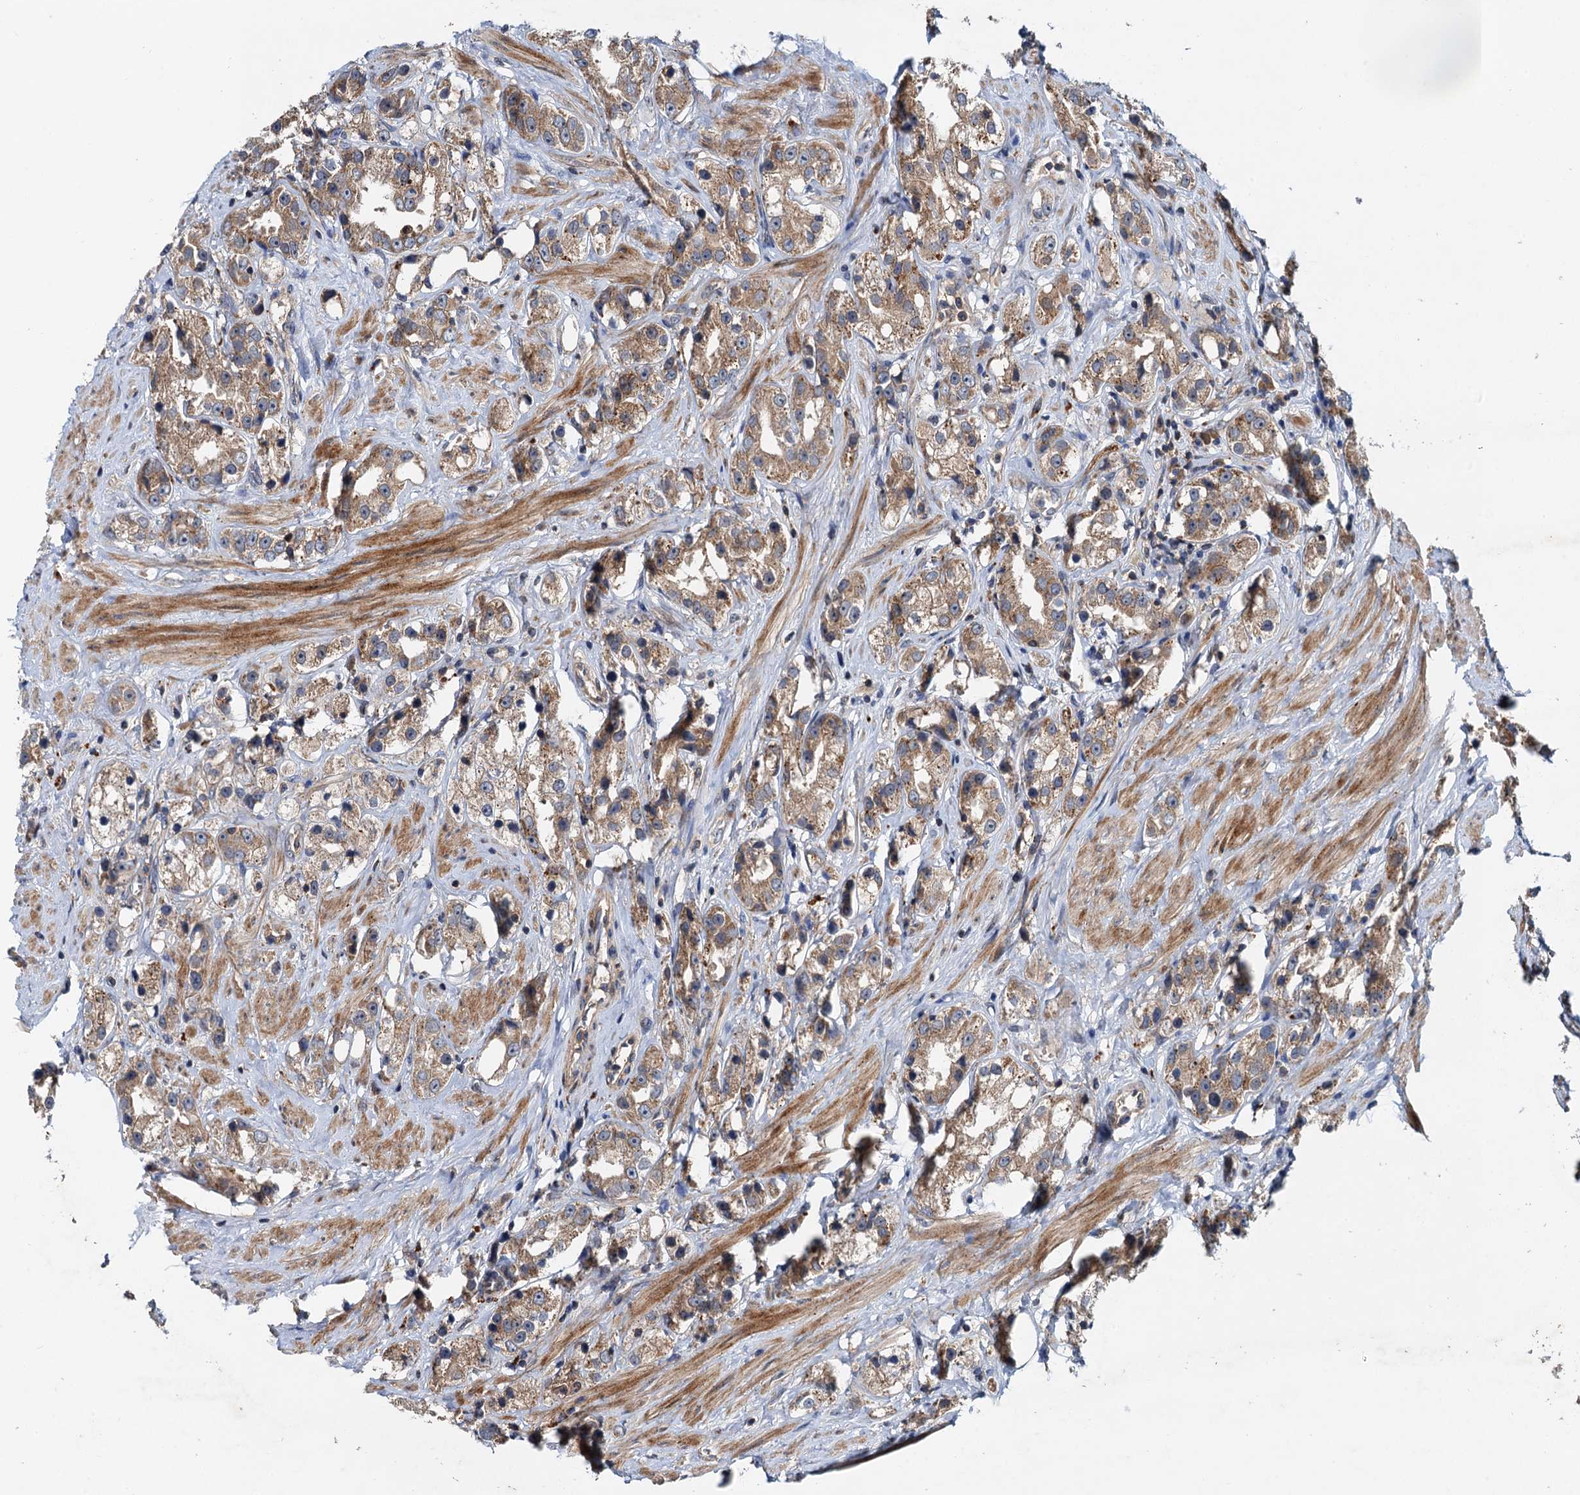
{"staining": {"intensity": "weak", "quantity": ">75%", "location": "cytoplasmic/membranous"}, "tissue": "prostate cancer", "cell_type": "Tumor cells", "image_type": "cancer", "snomed": [{"axis": "morphology", "description": "Adenocarcinoma, NOS"}, {"axis": "topography", "description": "Prostate"}], "caption": "Immunohistochemical staining of human prostate adenocarcinoma exhibits weak cytoplasmic/membranous protein staining in about >75% of tumor cells. (IHC, brightfield microscopy, high magnification).", "gene": "EFL1", "patient": {"sex": "male", "age": 79}}